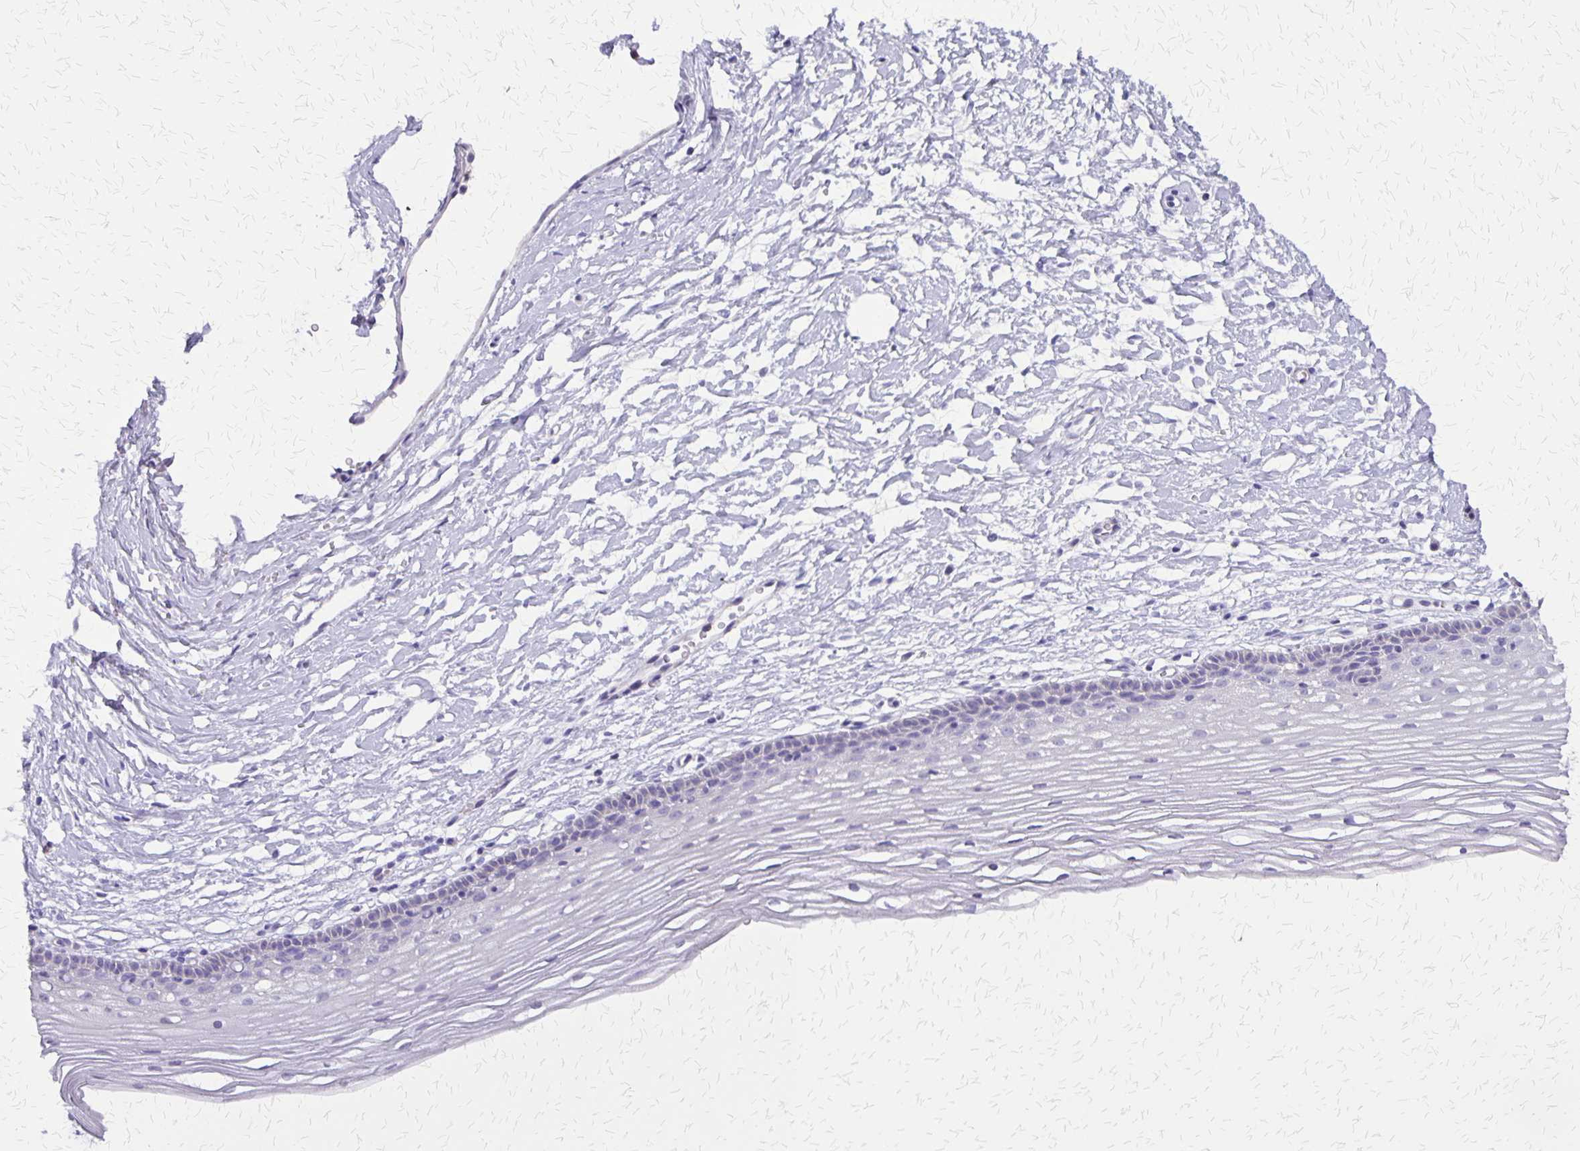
{"staining": {"intensity": "negative", "quantity": "none", "location": "none"}, "tissue": "cervix", "cell_type": "Glandular cells", "image_type": "normal", "snomed": [{"axis": "morphology", "description": "Normal tissue, NOS"}, {"axis": "topography", "description": "Cervix"}], "caption": "An immunohistochemistry histopathology image of benign cervix is shown. There is no staining in glandular cells of cervix. Brightfield microscopy of immunohistochemistry (IHC) stained with DAB (brown) and hematoxylin (blue), captured at high magnification.", "gene": "SI", "patient": {"sex": "female", "age": 40}}